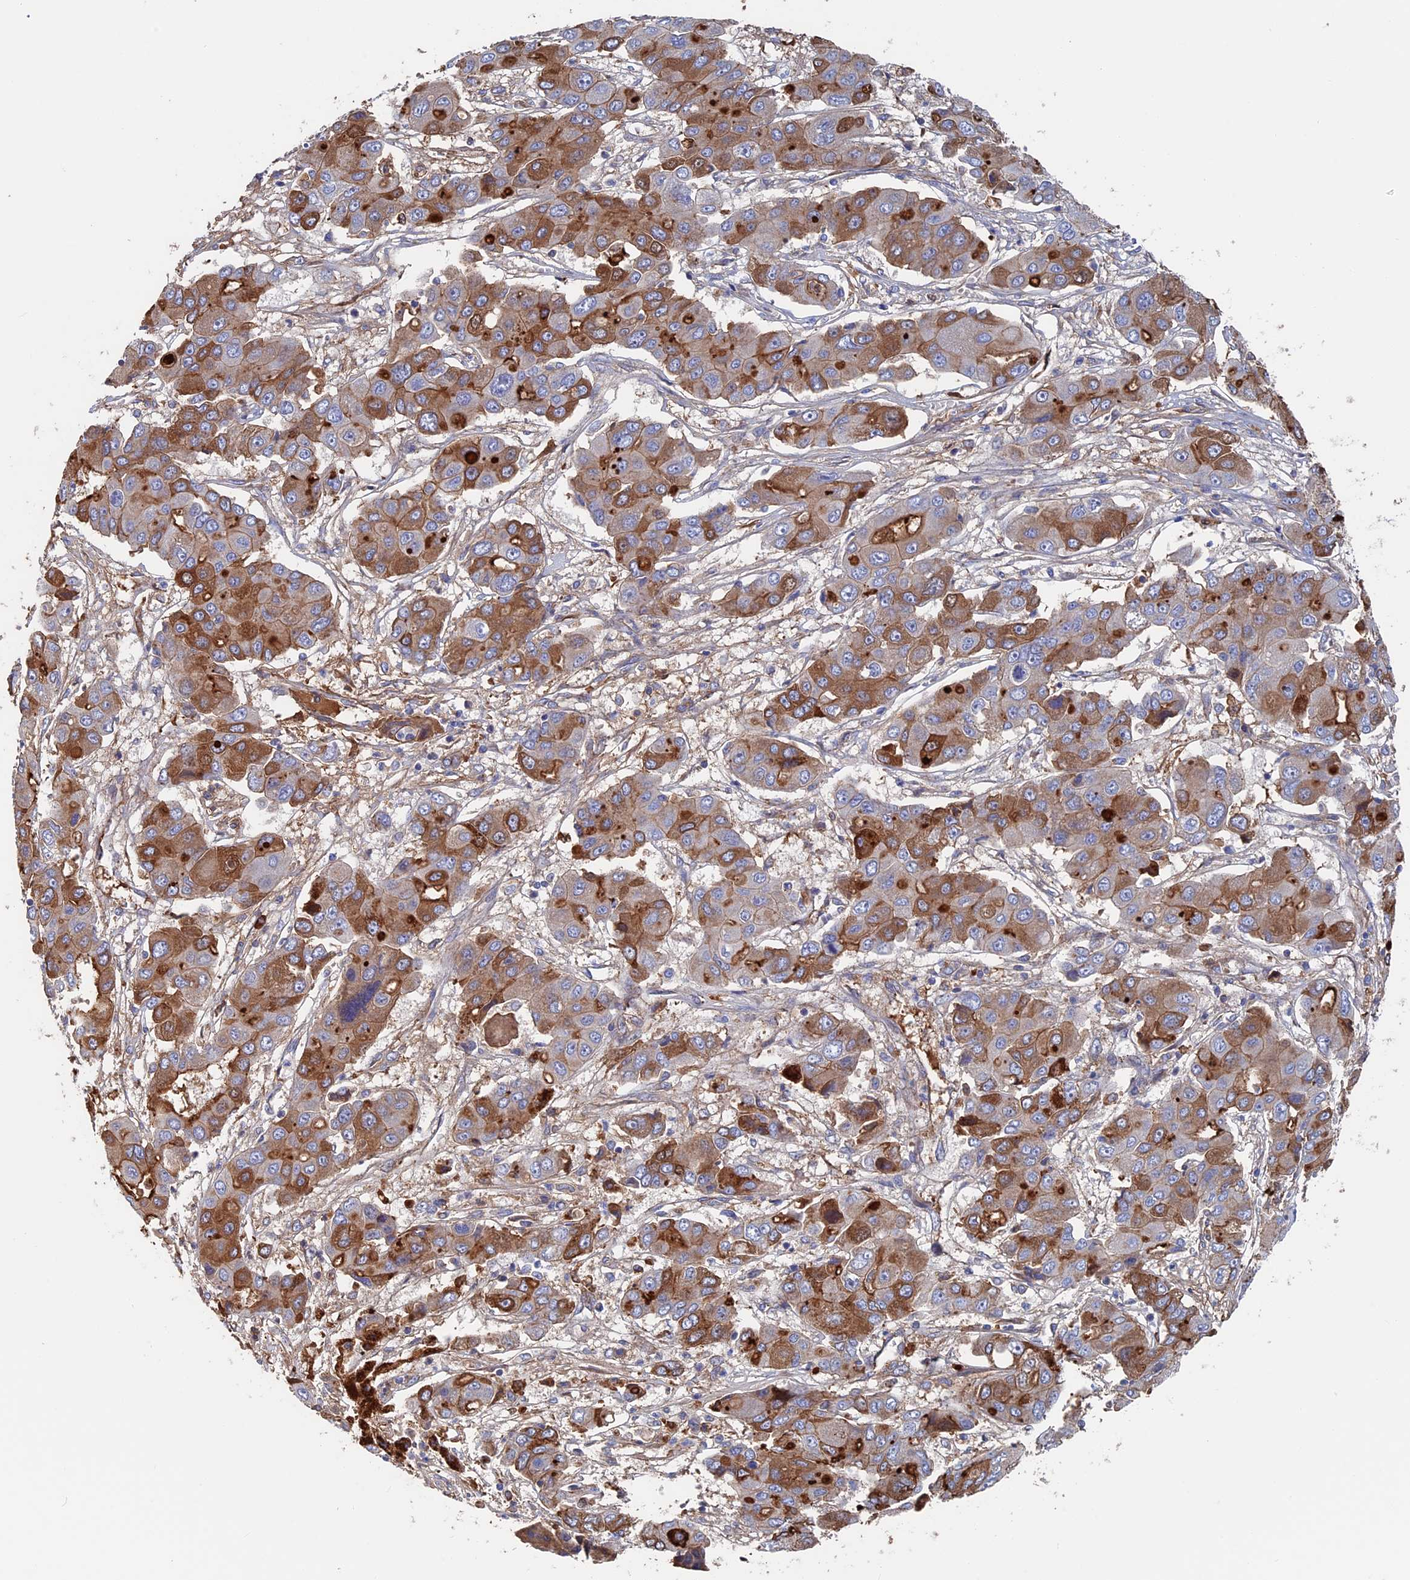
{"staining": {"intensity": "moderate", "quantity": "25%-75%", "location": "cytoplasmic/membranous"}, "tissue": "liver cancer", "cell_type": "Tumor cells", "image_type": "cancer", "snomed": [{"axis": "morphology", "description": "Cholangiocarcinoma"}, {"axis": "topography", "description": "Liver"}], "caption": "A brown stain shows moderate cytoplasmic/membranous staining of a protein in liver cancer tumor cells. The staining was performed using DAB to visualize the protein expression in brown, while the nuclei were stained in blue with hematoxylin (Magnification: 20x).", "gene": "RPUSD1", "patient": {"sex": "male", "age": 67}}